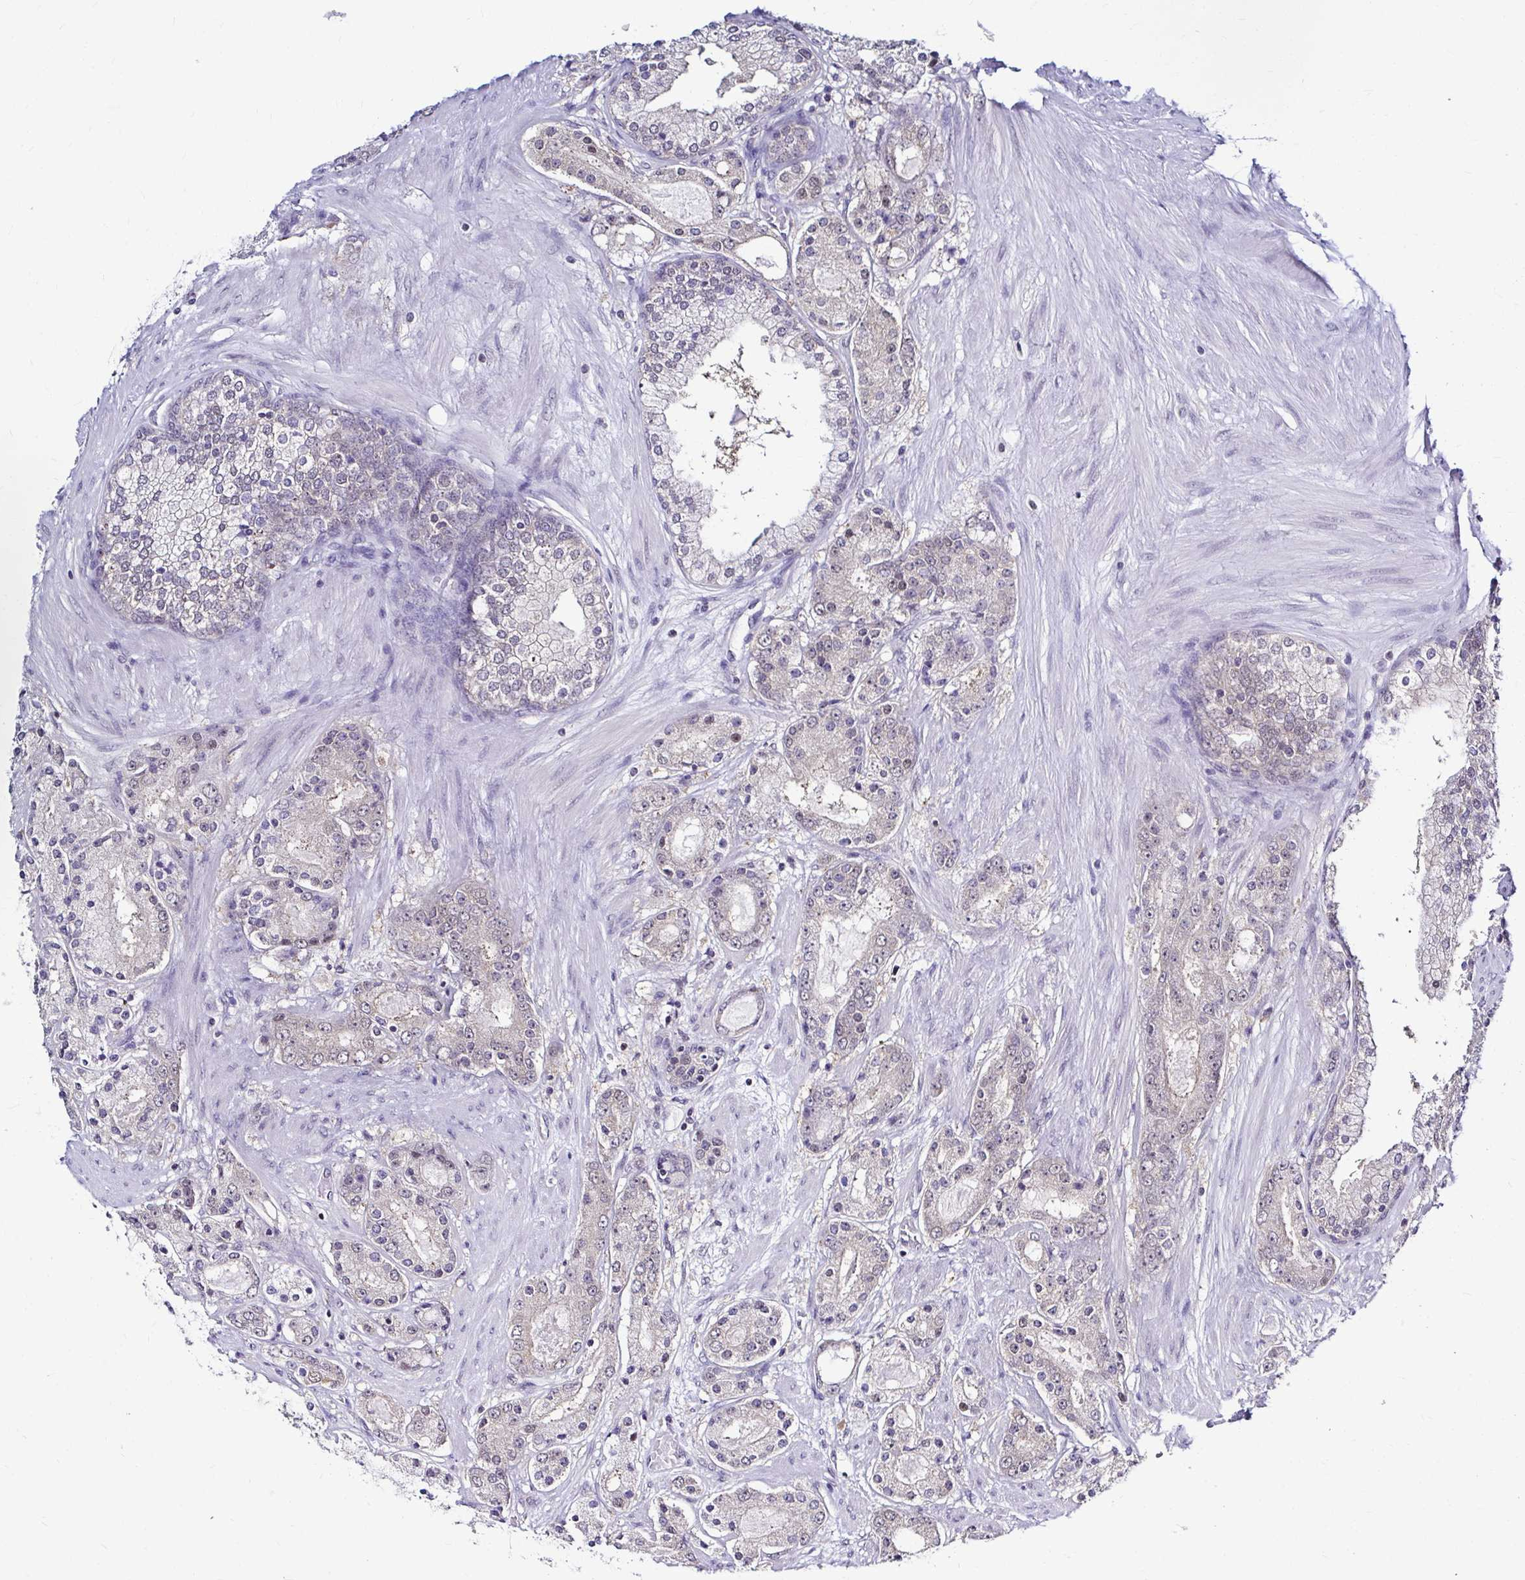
{"staining": {"intensity": "weak", "quantity": "<25%", "location": "nuclear"}, "tissue": "prostate cancer", "cell_type": "Tumor cells", "image_type": "cancer", "snomed": [{"axis": "morphology", "description": "Adenocarcinoma, High grade"}, {"axis": "topography", "description": "Prostate"}], "caption": "DAB (3,3'-diaminobenzidine) immunohistochemical staining of human high-grade adenocarcinoma (prostate) demonstrates no significant staining in tumor cells.", "gene": "PSMD3", "patient": {"sex": "male", "age": 67}}